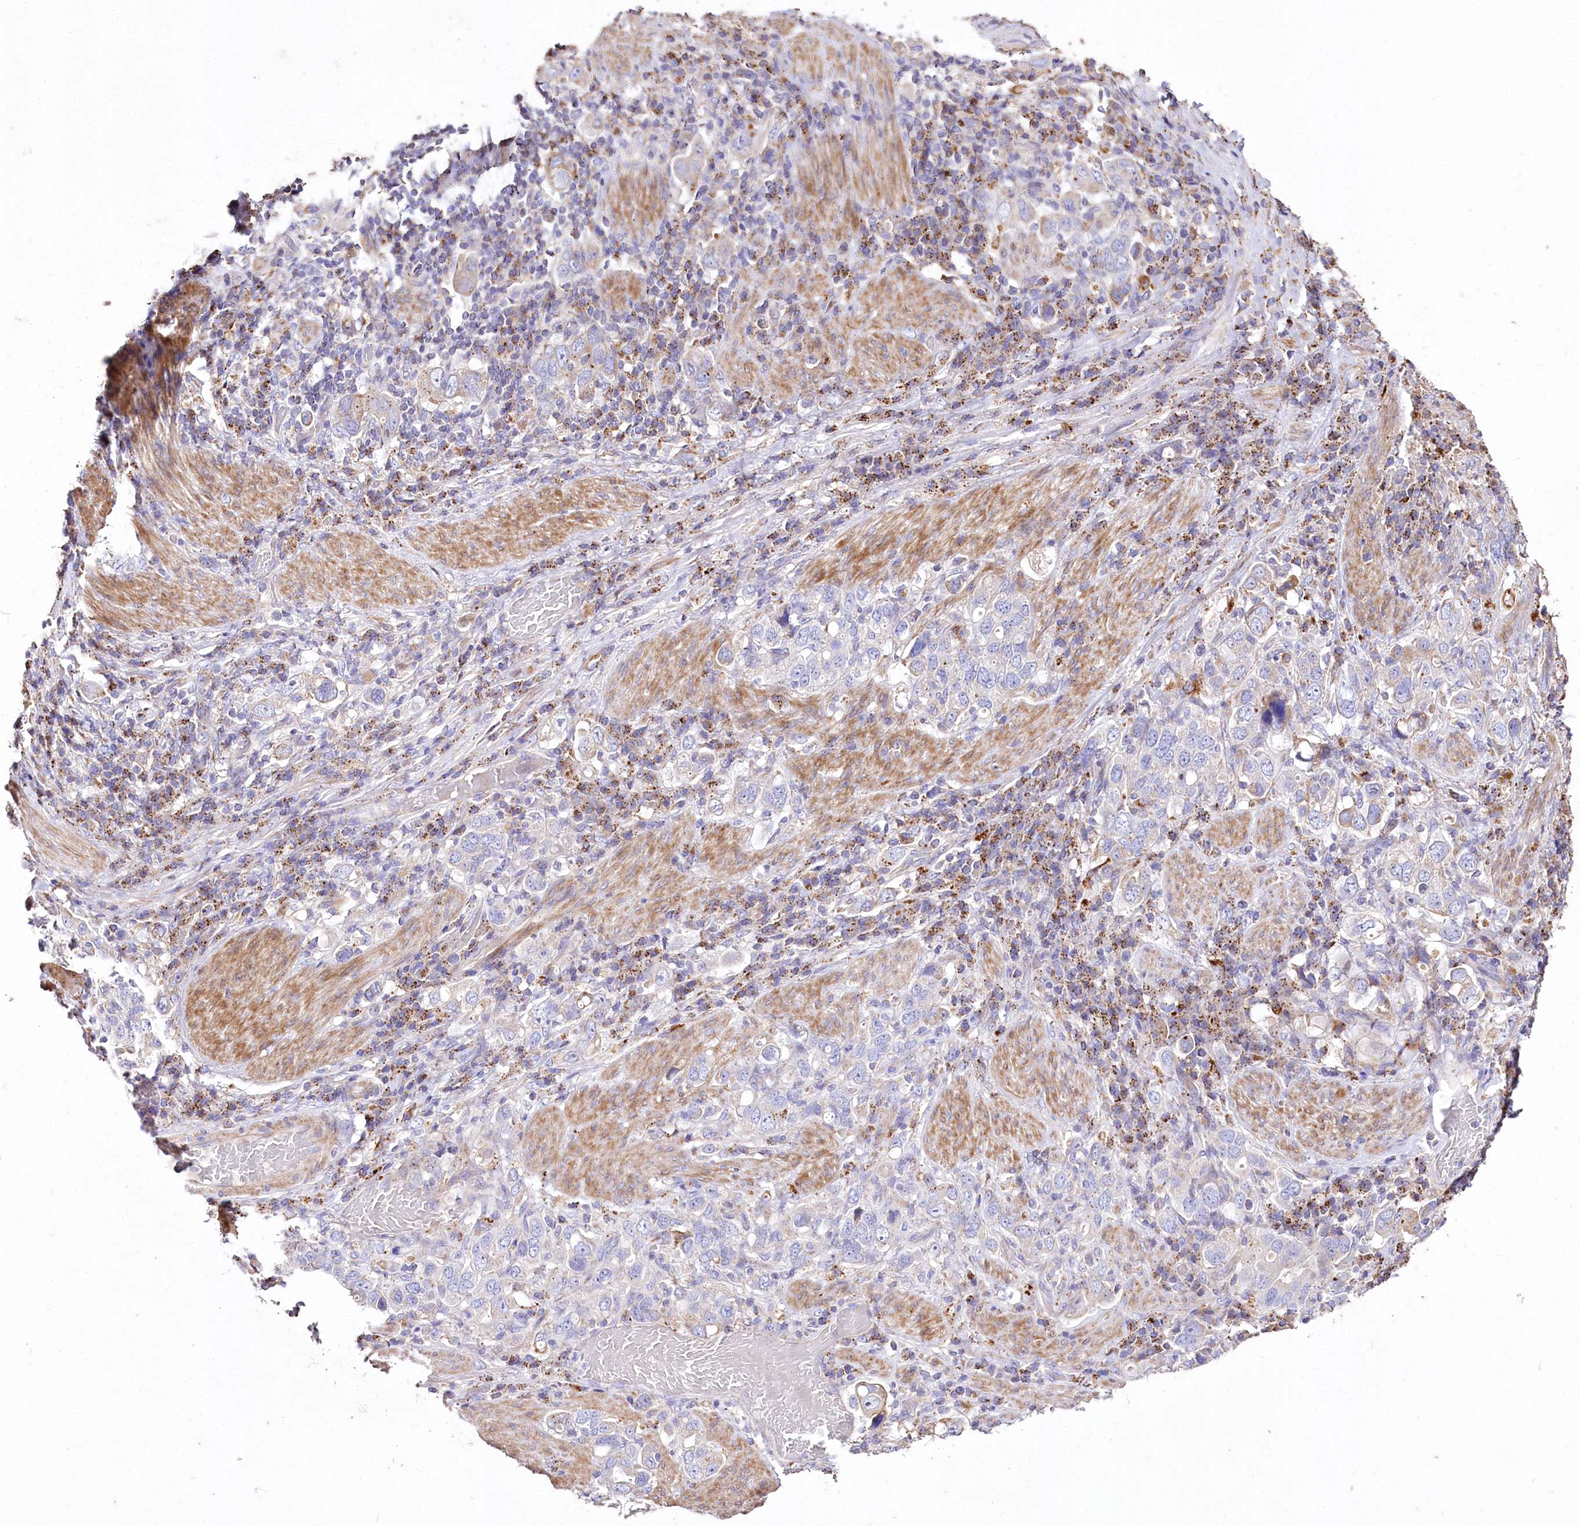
{"staining": {"intensity": "negative", "quantity": "none", "location": "none"}, "tissue": "stomach cancer", "cell_type": "Tumor cells", "image_type": "cancer", "snomed": [{"axis": "morphology", "description": "Adenocarcinoma, NOS"}, {"axis": "topography", "description": "Stomach, upper"}], "caption": "Stomach cancer (adenocarcinoma) was stained to show a protein in brown. There is no significant staining in tumor cells. (Brightfield microscopy of DAB (3,3'-diaminobenzidine) IHC at high magnification).", "gene": "PTER", "patient": {"sex": "male", "age": 62}}